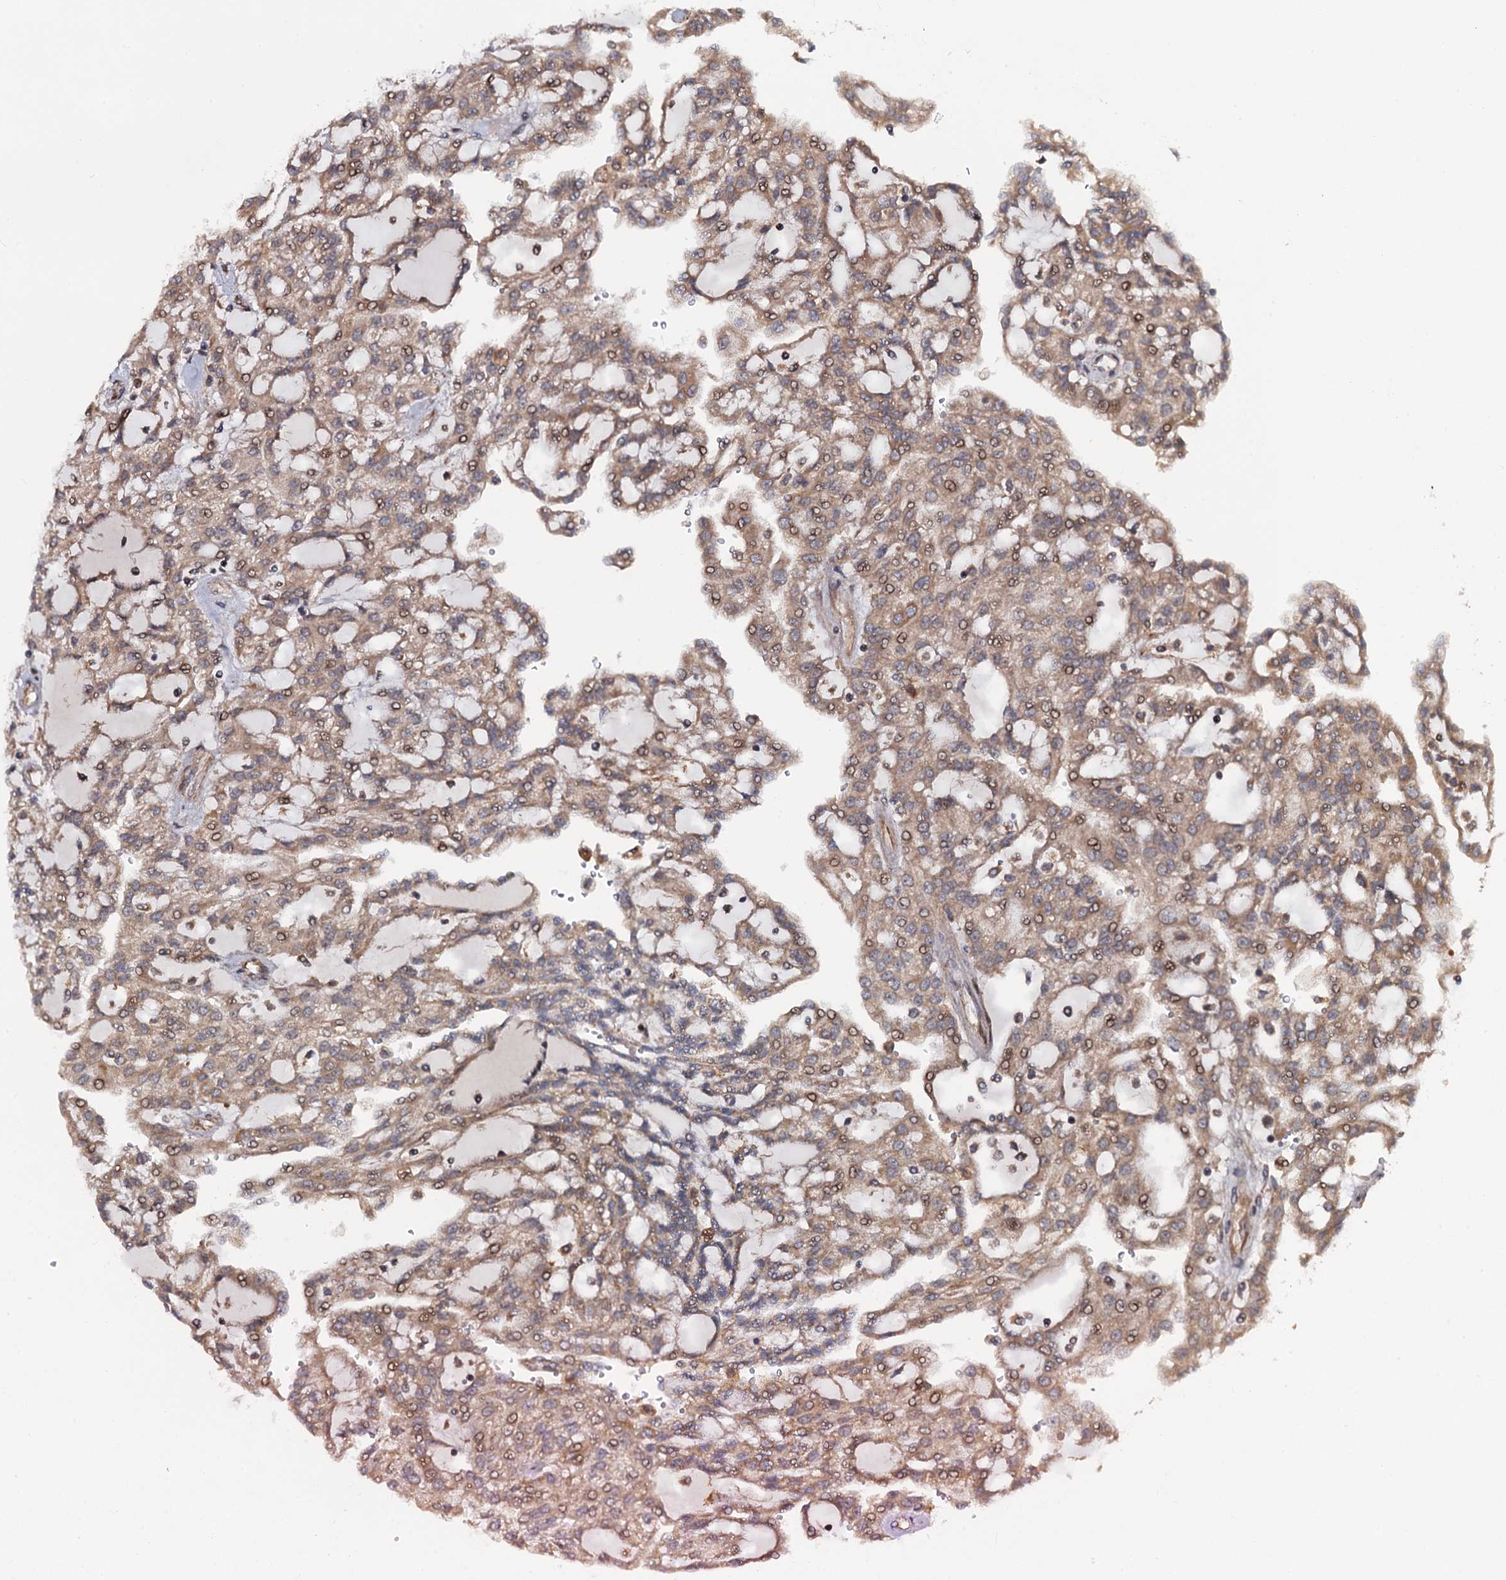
{"staining": {"intensity": "weak", "quantity": ">75%", "location": "cytoplasmic/membranous,nuclear"}, "tissue": "renal cancer", "cell_type": "Tumor cells", "image_type": "cancer", "snomed": [{"axis": "morphology", "description": "Adenocarcinoma, NOS"}, {"axis": "topography", "description": "Kidney"}], "caption": "Weak cytoplasmic/membranous and nuclear expression for a protein is identified in about >75% of tumor cells of renal cancer (adenocarcinoma) using immunohistochemistry (IHC).", "gene": "FSIP1", "patient": {"sex": "male", "age": 63}}